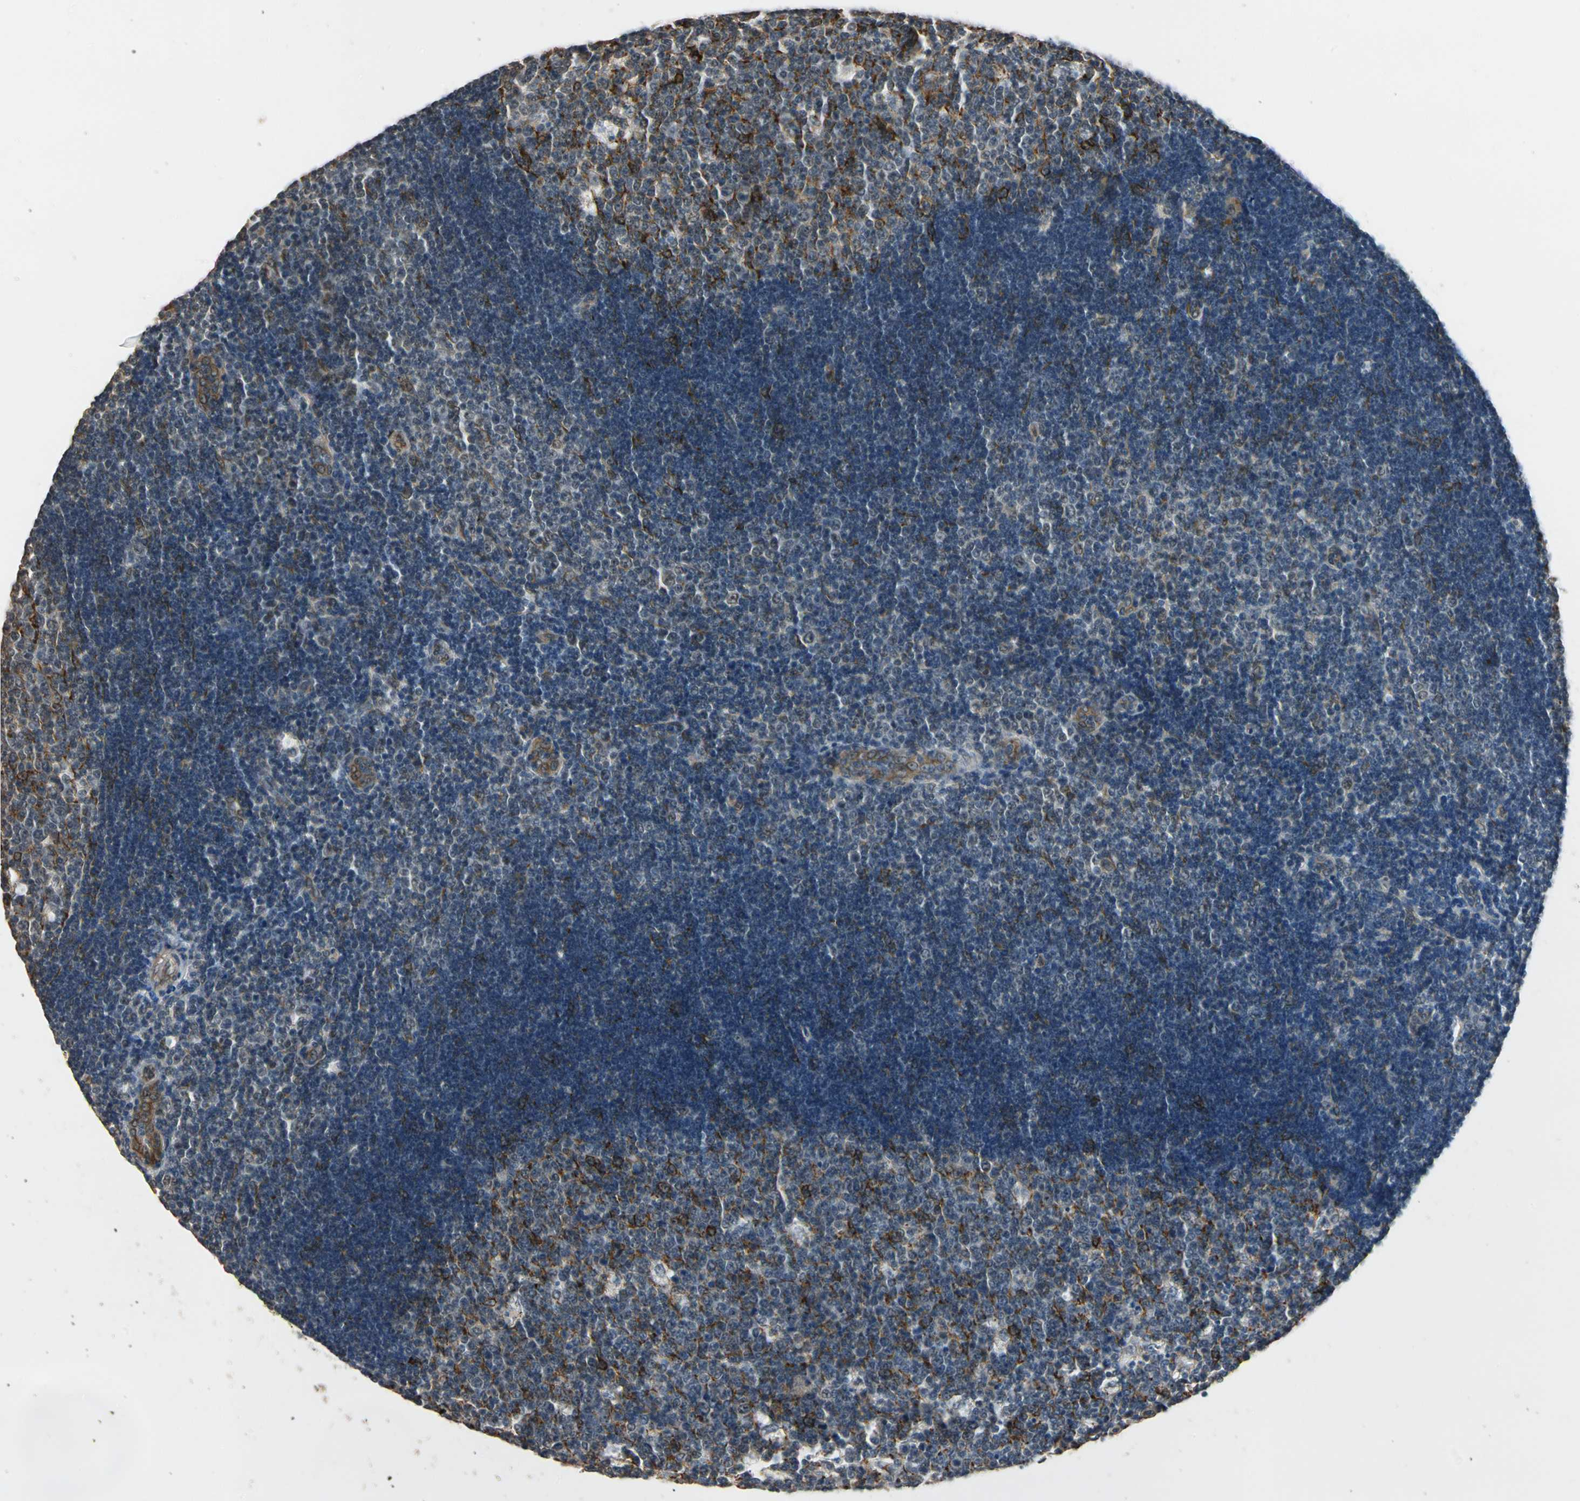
{"staining": {"intensity": "strong", "quantity": "<25%", "location": "cytoplasmic/membranous"}, "tissue": "lymph node", "cell_type": "Germinal center cells", "image_type": "normal", "snomed": [{"axis": "morphology", "description": "Normal tissue, NOS"}, {"axis": "topography", "description": "Lymph node"}, {"axis": "topography", "description": "Salivary gland"}], "caption": "The immunohistochemical stain highlights strong cytoplasmic/membranous expression in germinal center cells of benign lymph node. The staining was performed using DAB (3,3'-diaminobenzidine), with brown indicating positive protein expression. Nuclei are stained blue with hematoxylin.", "gene": "TASOR", "patient": {"sex": "male", "age": 8}}